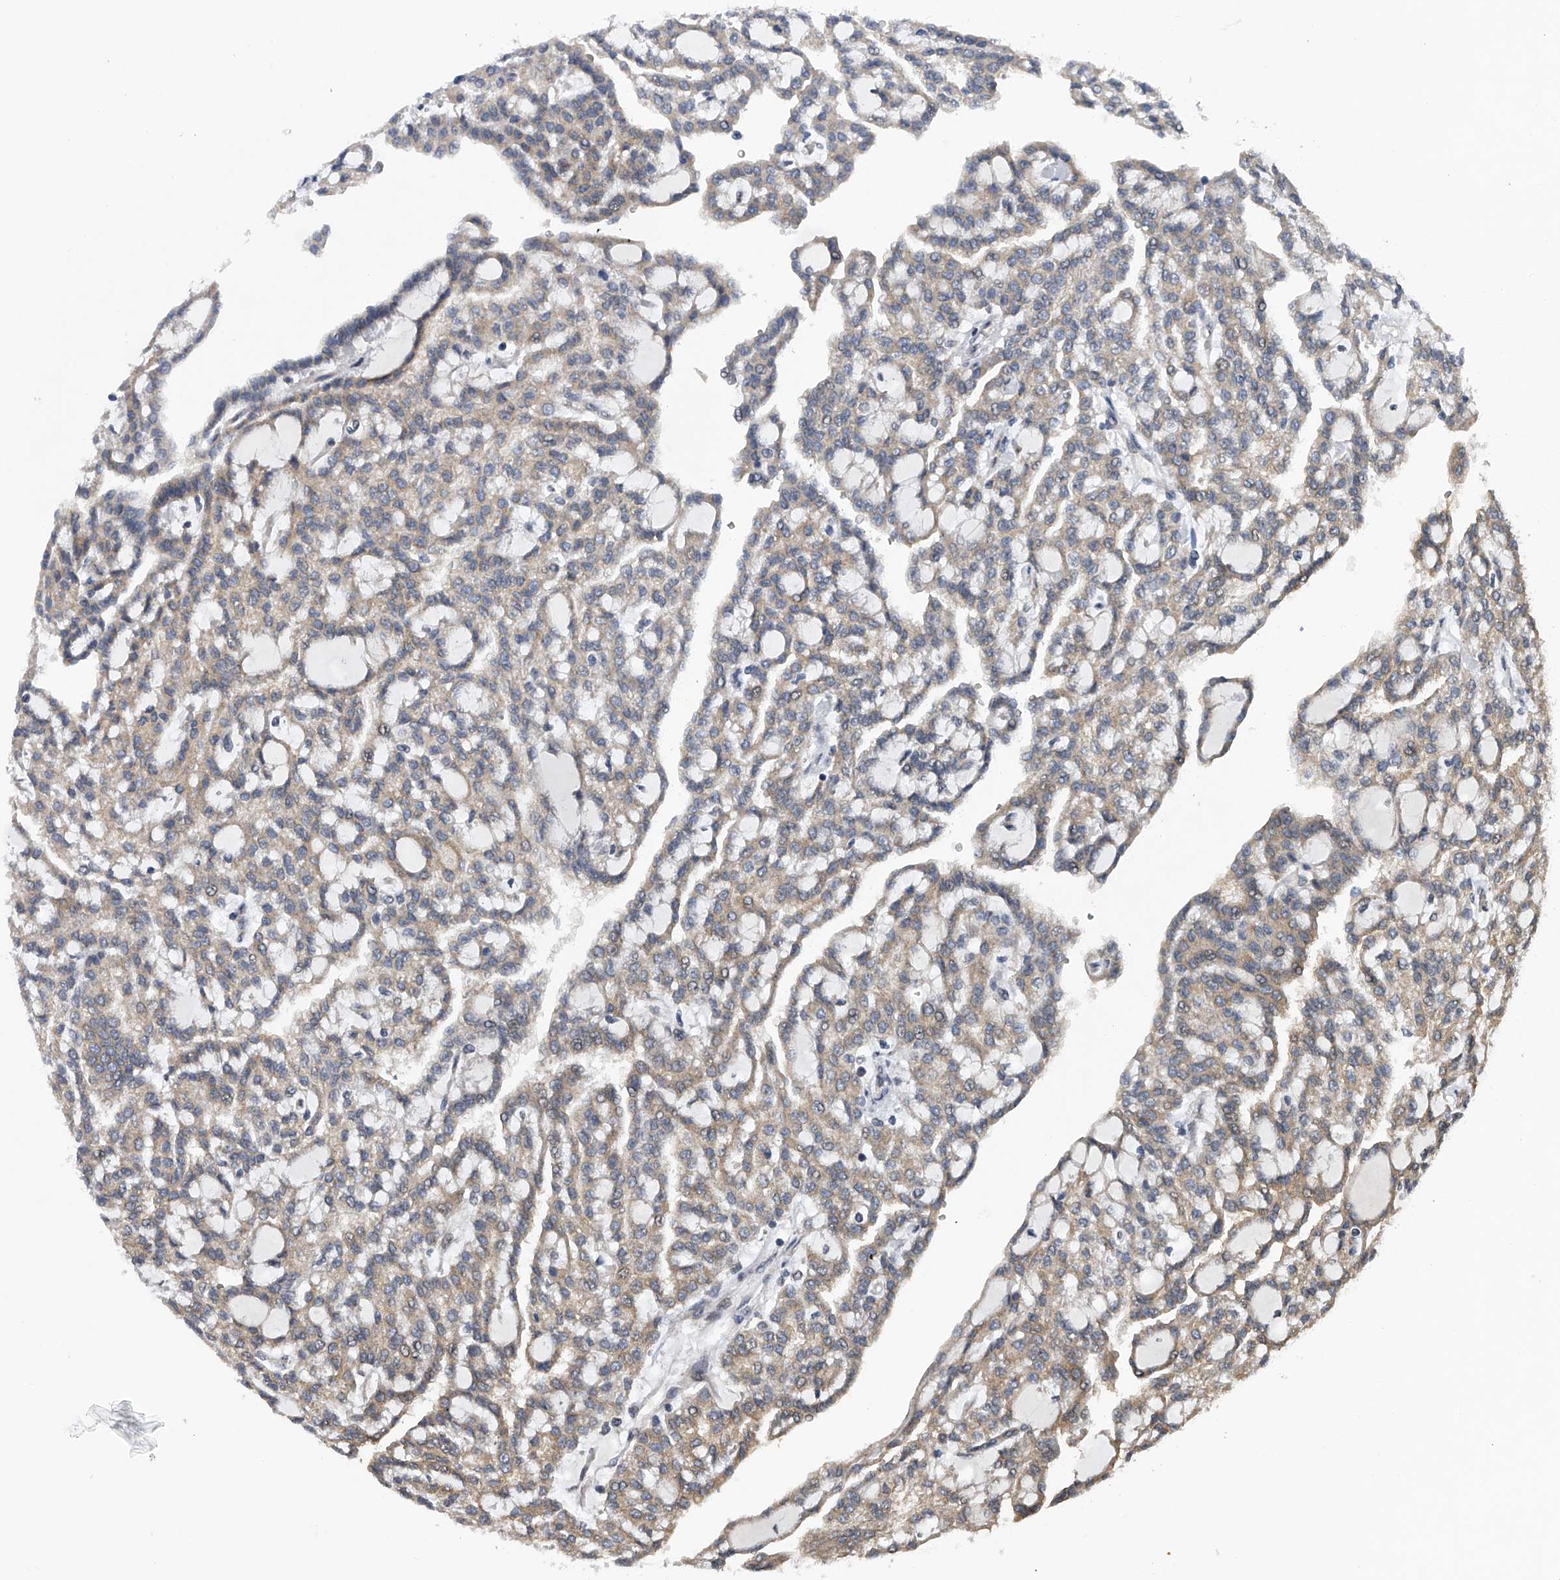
{"staining": {"intensity": "weak", "quantity": "25%-75%", "location": "cytoplasmic/membranous"}, "tissue": "renal cancer", "cell_type": "Tumor cells", "image_type": "cancer", "snomed": [{"axis": "morphology", "description": "Adenocarcinoma, NOS"}, {"axis": "topography", "description": "Kidney"}], "caption": "Protein staining of renal cancer tissue demonstrates weak cytoplasmic/membranous staining in about 25%-75% of tumor cells. The staining is performed using DAB brown chromogen to label protein expression. The nuclei are counter-stained blue using hematoxylin.", "gene": "RNF5", "patient": {"sex": "male", "age": 63}}